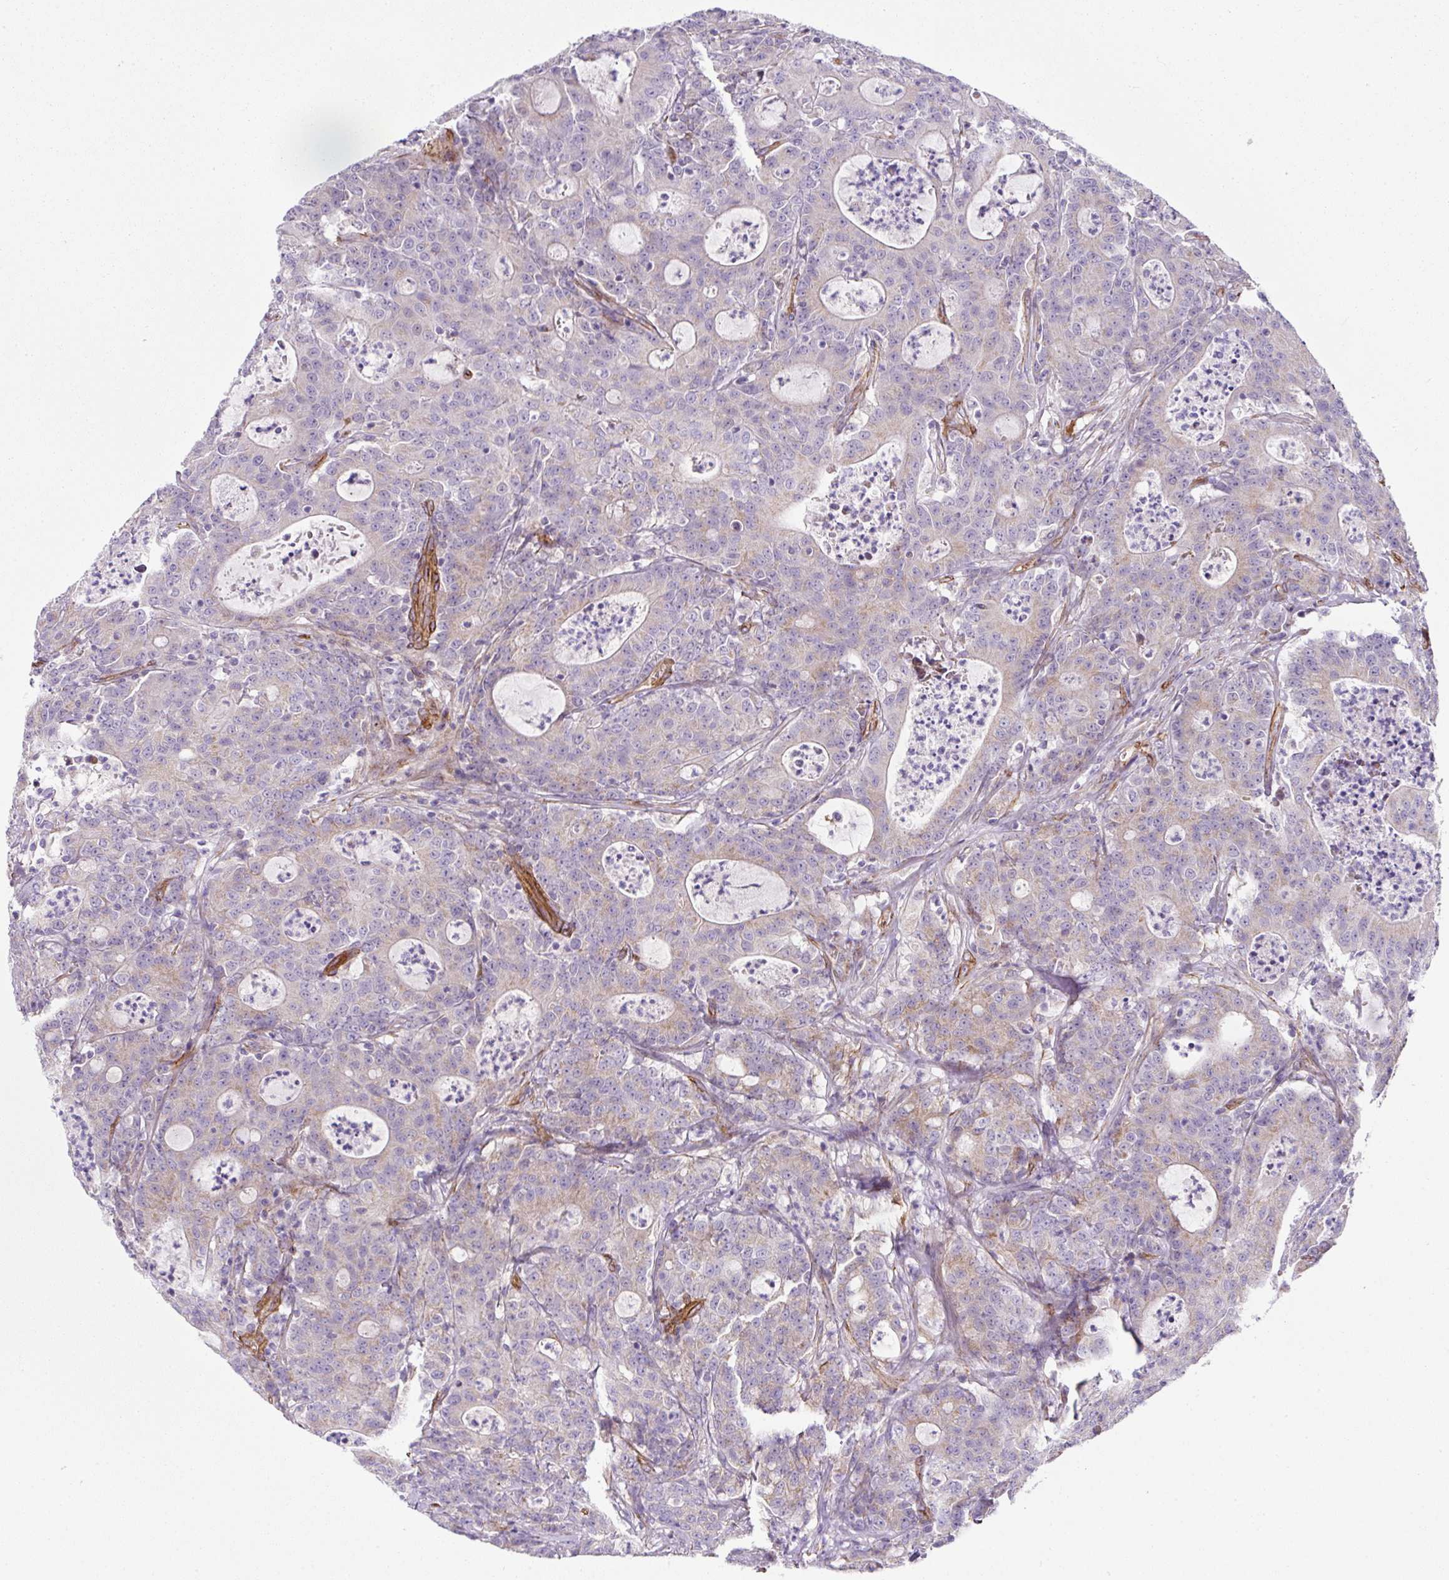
{"staining": {"intensity": "weak", "quantity": "<25%", "location": "cytoplasmic/membranous"}, "tissue": "colorectal cancer", "cell_type": "Tumor cells", "image_type": "cancer", "snomed": [{"axis": "morphology", "description": "Adenocarcinoma, NOS"}, {"axis": "topography", "description": "Colon"}], "caption": "This is an immunohistochemistry (IHC) photomicrograph of human colorectal cancer (adenocarcinoma). There is no expression in tumor cells.", "gene": "ANKUB1", "patient": {"sex": "male", "age": 83}}